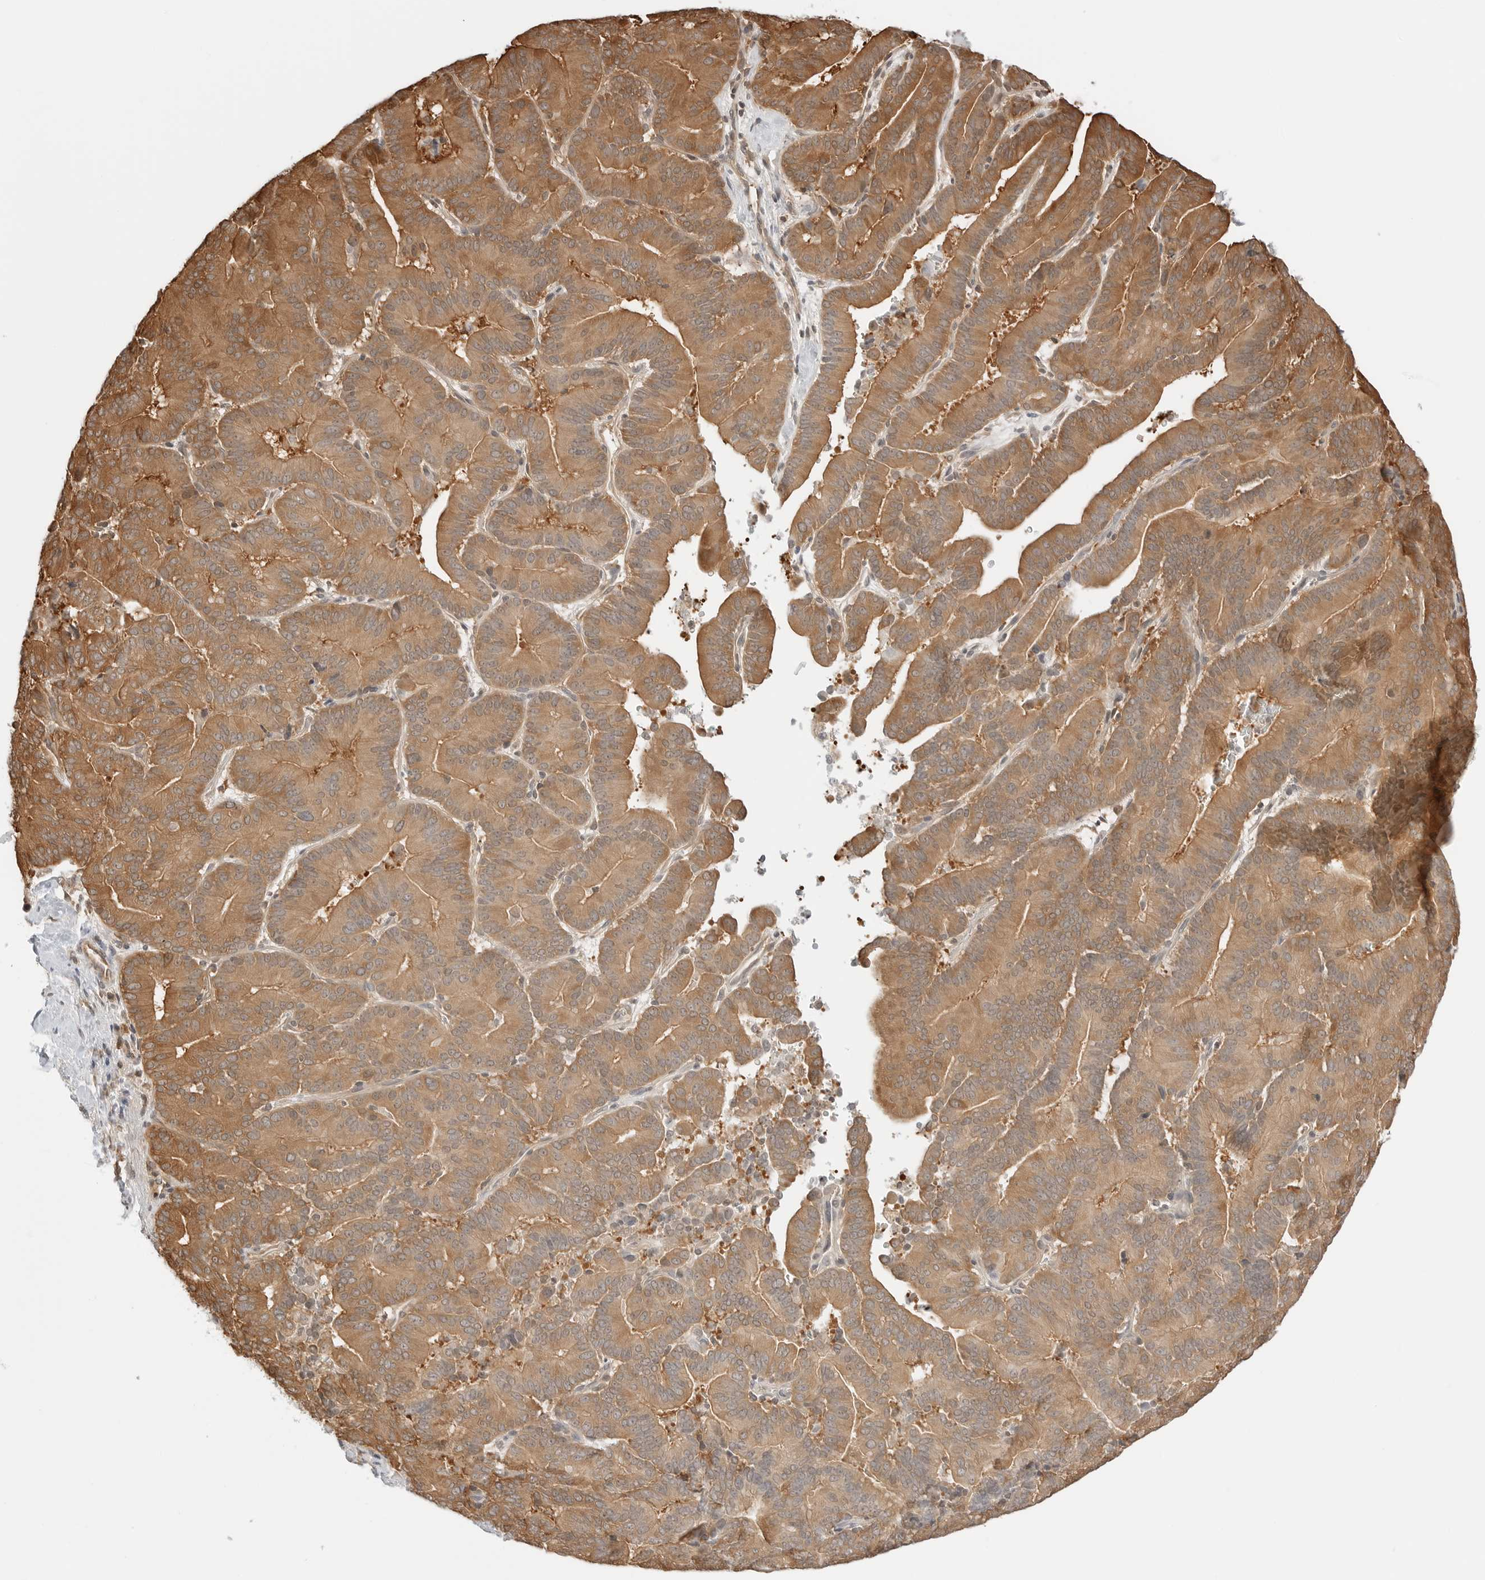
{"staining": {"intensity": "moderate", "quantity": ">75%", "location": "cytoplasmic/membranous"}, "tissue": "liver cancer", "cell_type": "Tumor cells", "image_type": "cancer", "snomed": [{"axis": "morphology", "description": "Cholangiocarcinoma"}, {"axis": "topography", "description": "Liver"}], "caption": "A micrograph of human liver cancer (cholangiocarcinoma) stained for a protein shows moderate cytoplasmic/membranous brown staining in tumor cells.", "gene": "NUDC", "patient": {"sex": "female", "age": 75}}